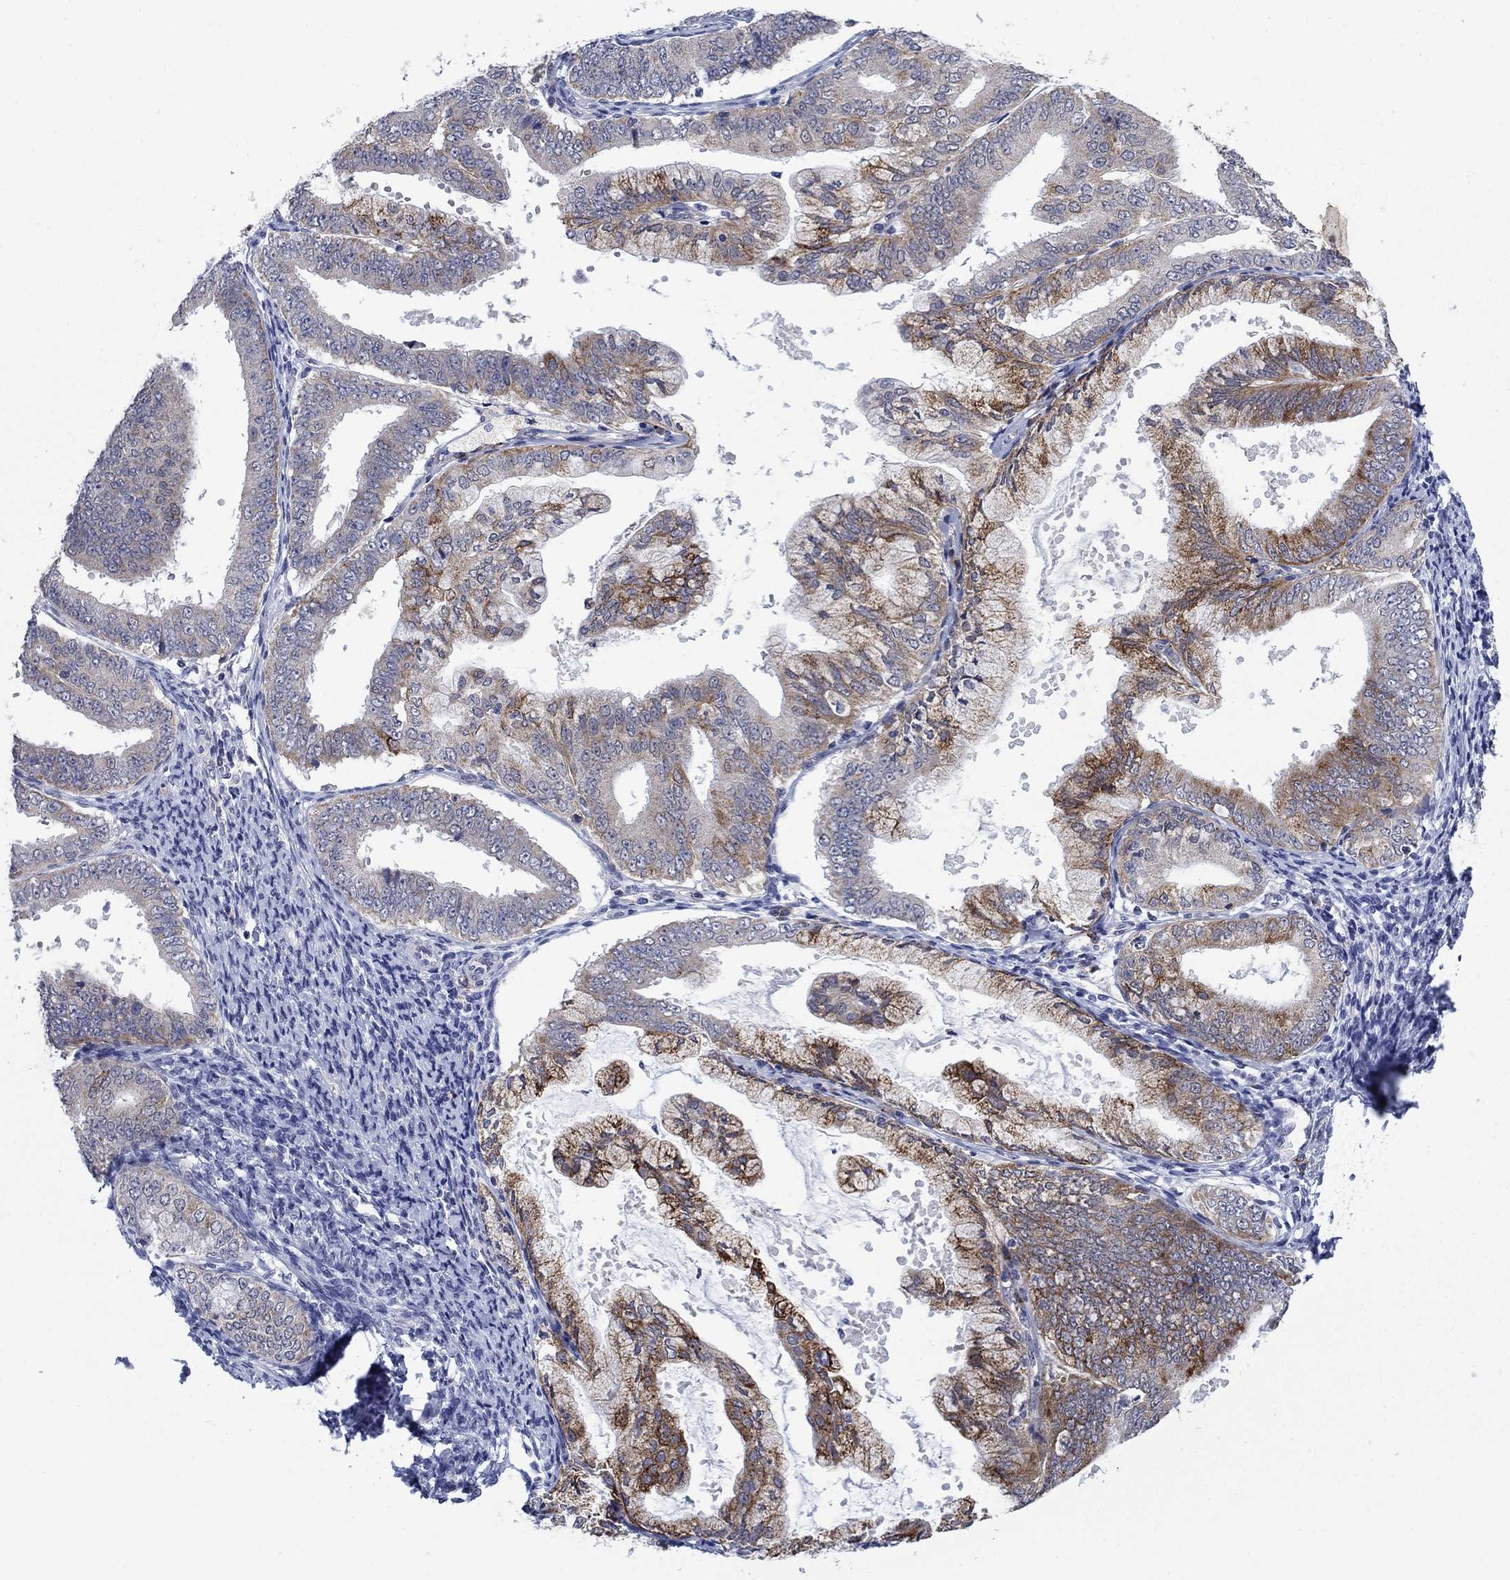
{"staining": {"intensity": "strong", "quantity": "<25%", "location": "cytoplasmic/membranous"}, "tissue": "endometrial cancer", "cell_type": "Tumor cells", "image_type": "cancer", "snomed": [{"axis": "morphology", "description": "Adenocarcinoma, NOS"}, {"axis": "topography", "description": "Endometrium"}], "caption": "Endometrial adenocarcinoma tissue displays strong cytoplasmic/membranous positivity in approximately <25% of tumor cells, visualized by immunohistochemistry.", "gene": "SDC1", "patient": {"sex": "female", "age": 63}}